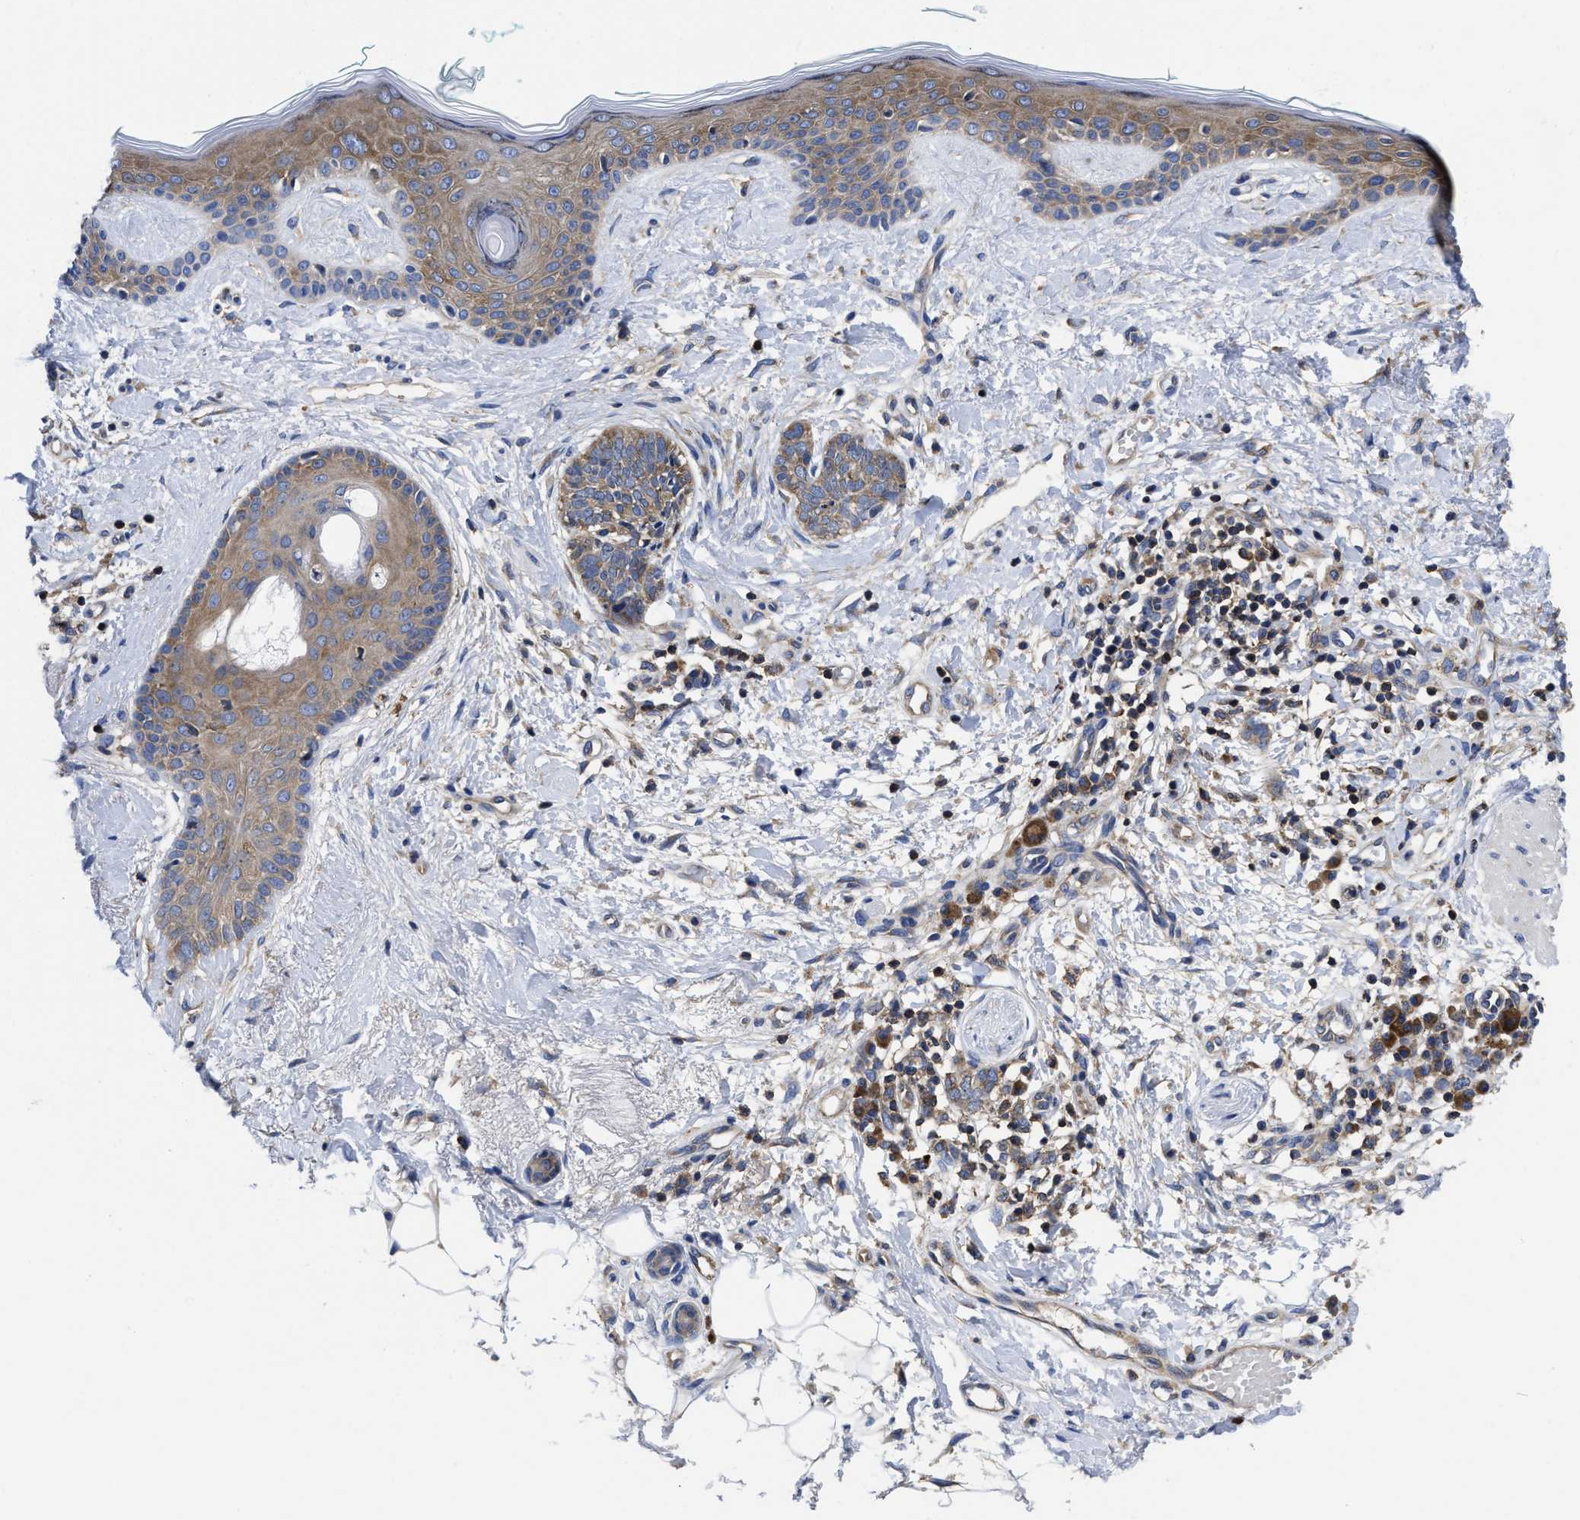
{"staining": {"intensity": "moderate", "quantity": "25%-75%", "location": "cytoplasmic/membranous"}, "tissue": "skin cancer", "cell_type": "Tumor cells", "image_type": "cancer", "snomed": [{"axis": "morphology", "description": "Basal cell carcinoma"}, {"axis": "topography", "description": "Skin"}], "caption": "Protein staining of skin cancer (basal cell carcinoma) tissue demonstrates moderate cytoplasmic/membranous expression in about 25%-75% of tumor cells.", "gene": "YARS1", "patient": {"sex": "female", "age": 84}}